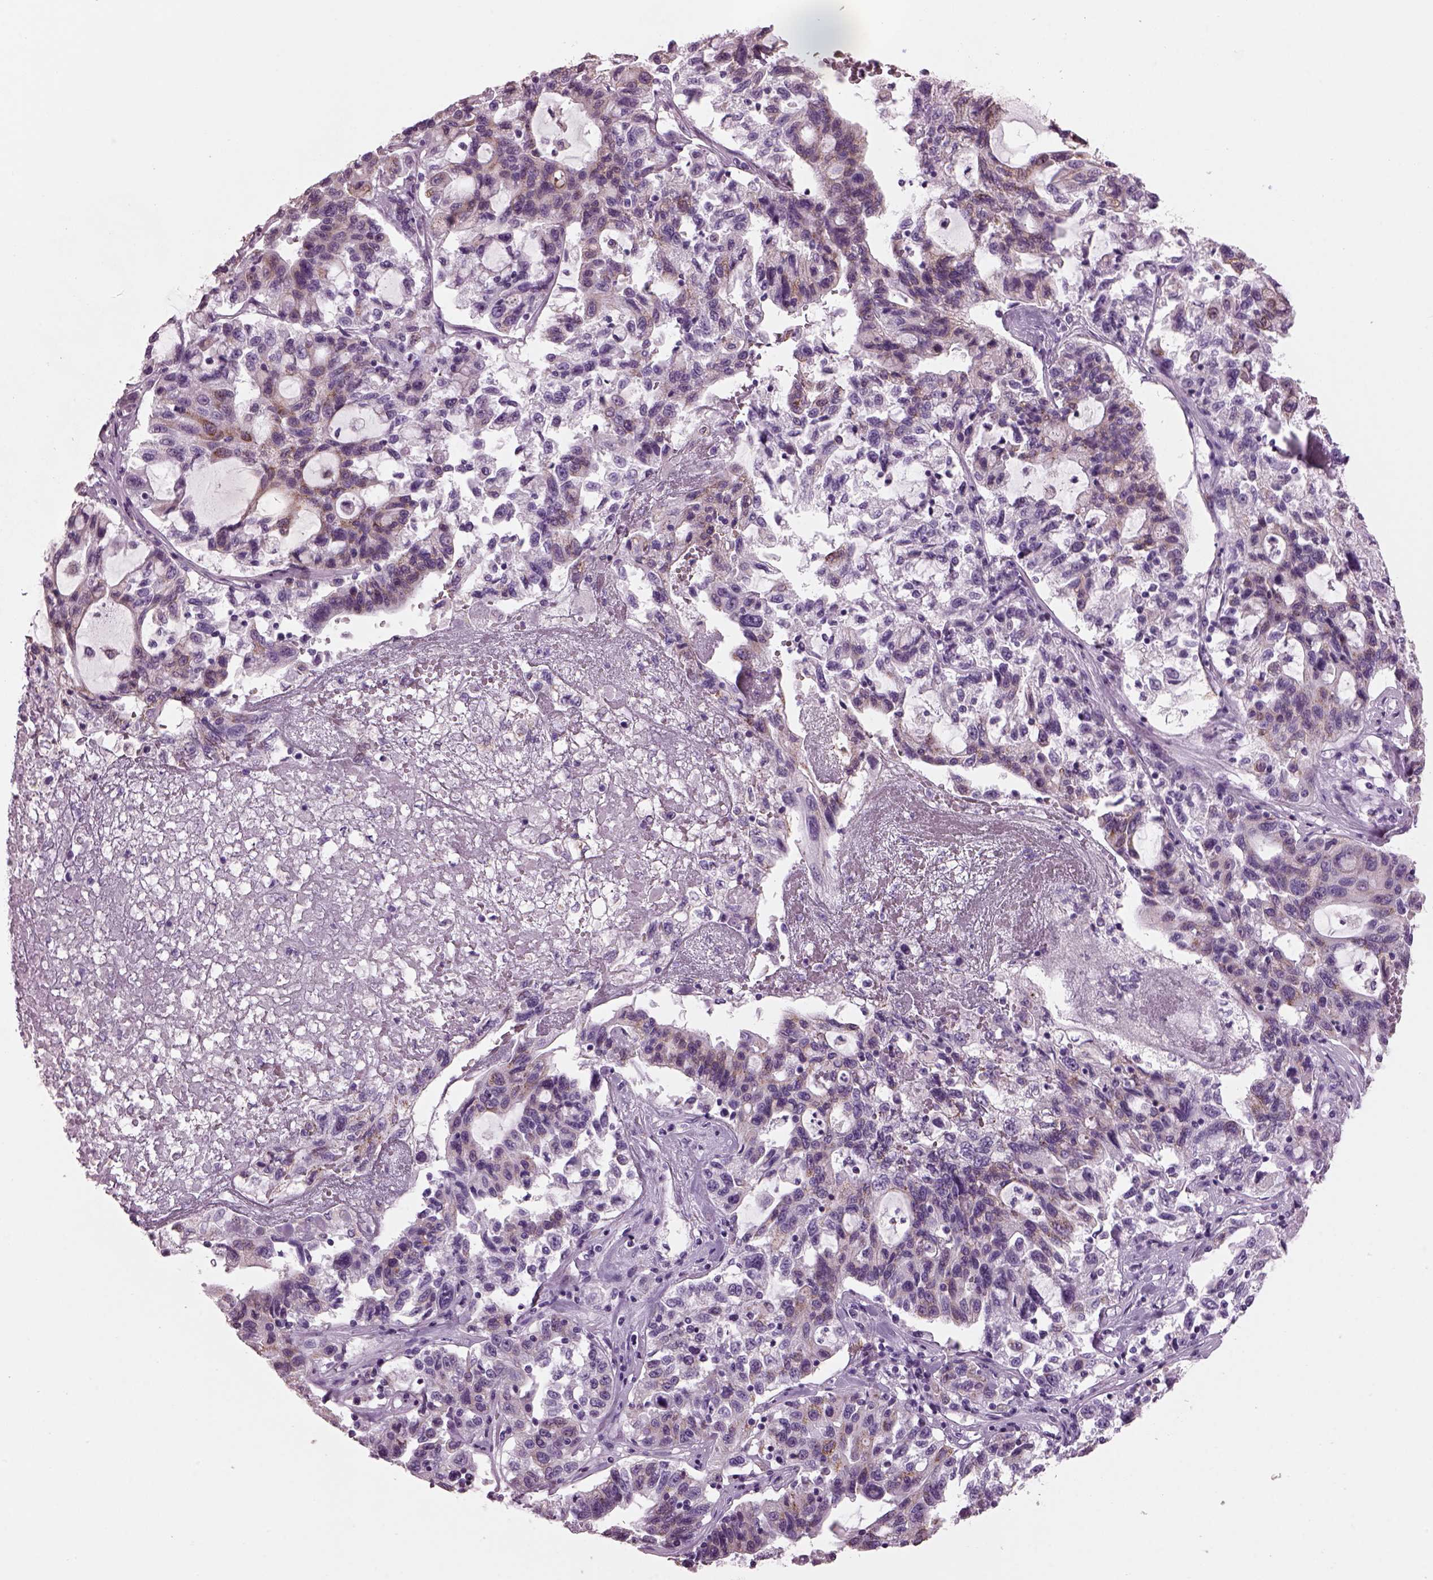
{"staining": {"intensity": "moderate", "quantity": "<25%", "location": "cytoplasmic/membranous"}, "tissue": "liver cancer", "cell_type": "Tumor cells", "image_type": "cancer", "snomed": [{"axis": "morphology", "description": "Adenocarcinoma, NOS"}, {"axis": "morphology", "description": "Cholangiocarcinoma"}, {"axis": "topography", "description": "Liver"}], "caption": "This photomicrograph exhibits IHC staining of liver cancer, with low moderate cytoplasmic/membranous staining in approximately <25% of tumor cells.", "gene": "PRR9", "patient": {"sex": "male", "age": 64}}